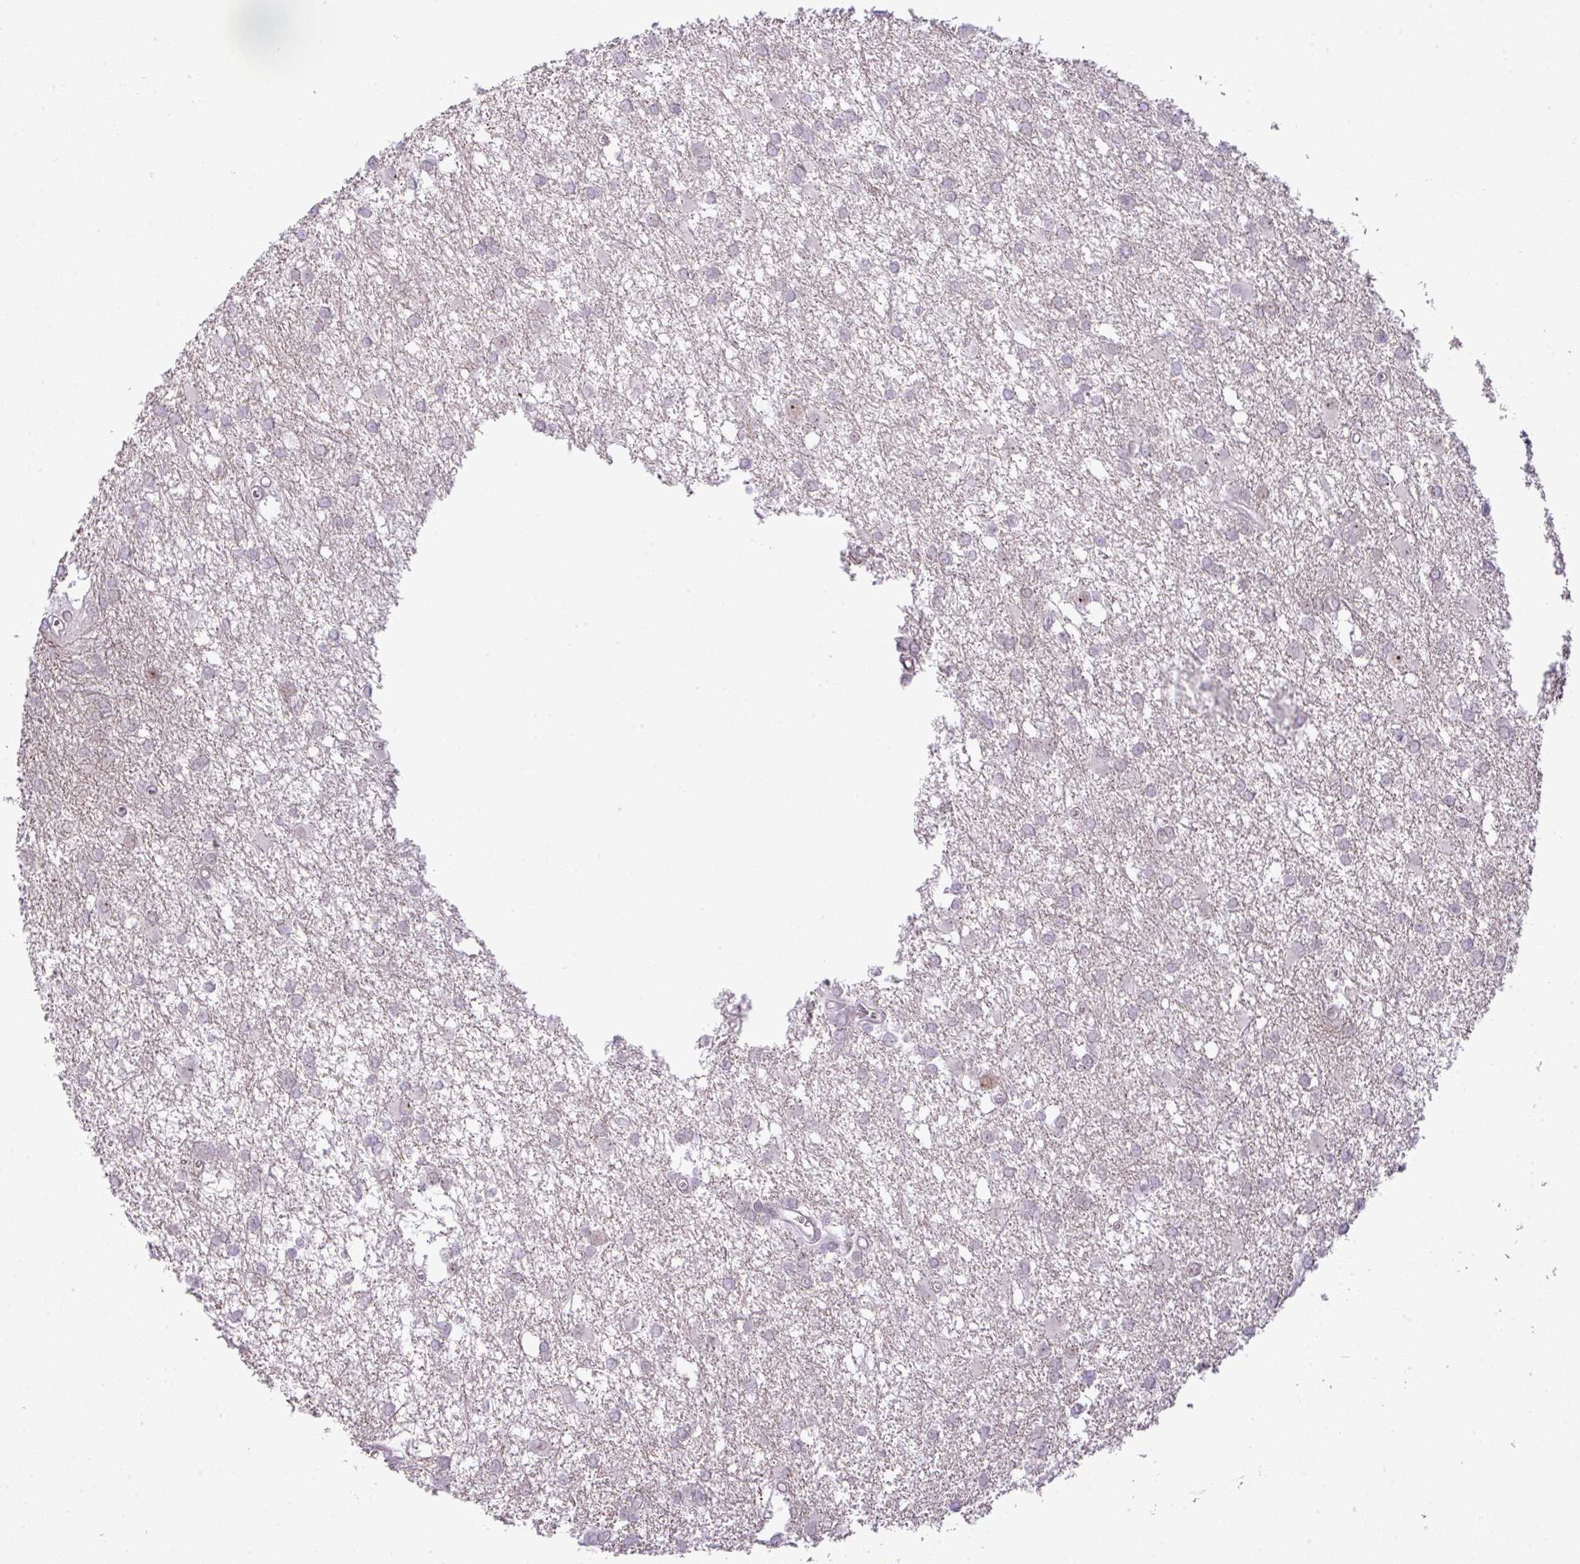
{"staining": {"intensity": "negative", "quantity": "none", "location": "none"}, "tissue": "glioma", "cell_type": "Tumor cells", "image_type": "cancer", "snomed": [{"axis": "morphology", "description": "Glioma, malignant, High grade"}, {"axis": "topography", "description": "Brain"}], "caption": "The micrograph reveals no significant staining in tumor cells of glioma.", "gene": "MAK16", "patient": {"sex": "male", "age": 48}}